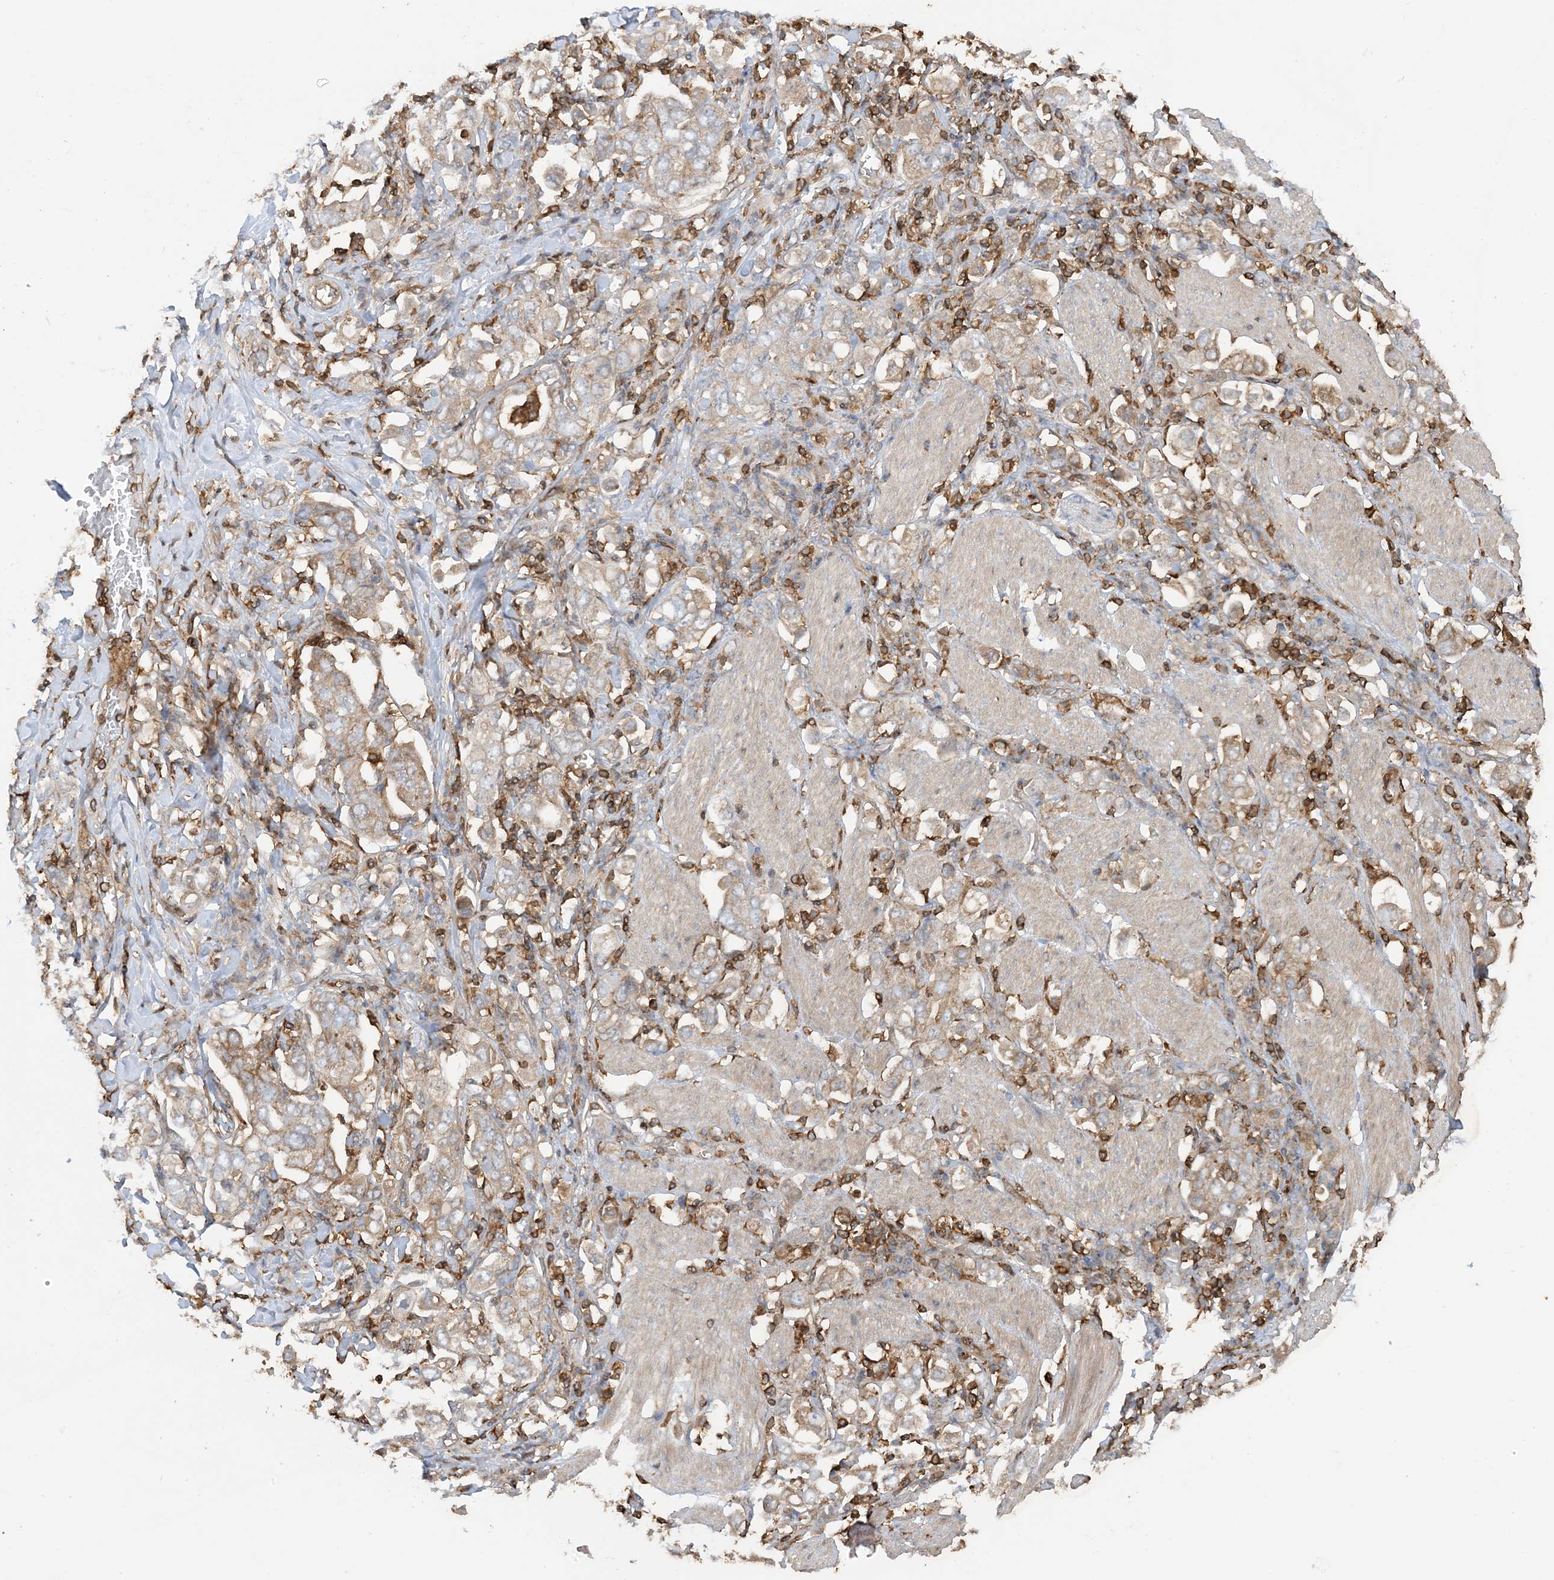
{"staining": {"intensity": "weak", "quantity": ">75%", "location": "cytoplasmic/membranous"}, "tissue": "stomach cancer", "cell_type": "Tumor cells", "image_type": "cancer", "snomed": [{"axis": "morphology", "description": "Adenocarcinoma, NOS"}, {"axis": "topography", "description": "Stomach, upper"}], "caption": "Protein analysis of stomach cancer tissue exhibits weak cytoplasmic/membranous staining in about >75% of tumor cells. (DAB IHC, brown staining for protein, blue staining for nuclei).", "gene": "CAPZB", "patient": {"sex": "male", "age": 62}}